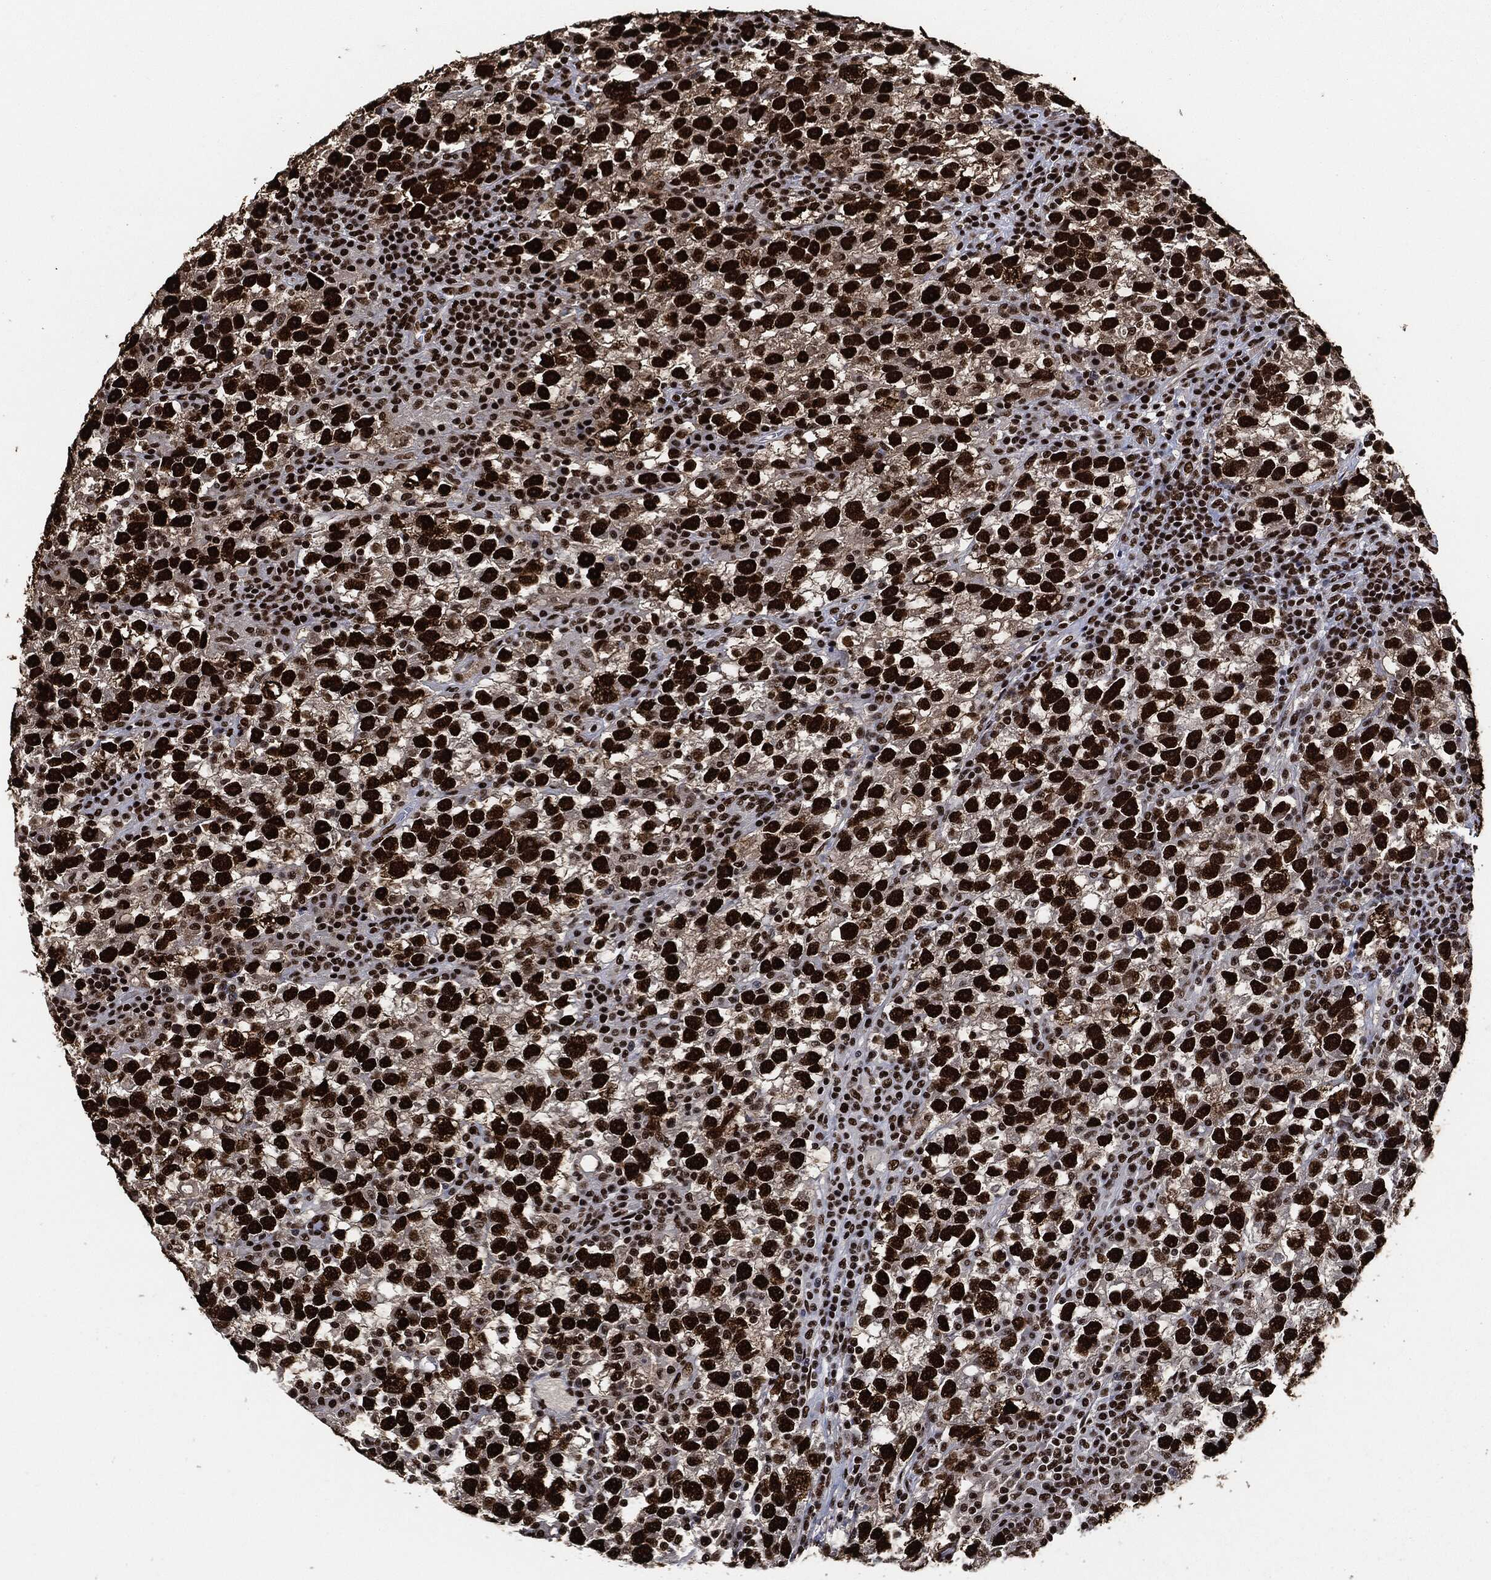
{"staining": {"intensity": "strong", "quantity": ">75%", "location": "nuclear"}, "tissue": "testis cancer", "cell_type": "Tumor cells", "image_type": "cancer", "snomed": [{"axis": "morphology", "description": "Seminoma, NOS"}, {"axis": "topography", "description": "Testis"}], "caption": "Protein analysis of testis cancer (seminoma) tissue displays strong nuclear positivity in about >75% of tumor cells. (Brightfield microscopy of DAB IHC at high magnification).", "gene": "RECQL", "patient": {"sex": "male", "age": 47}}